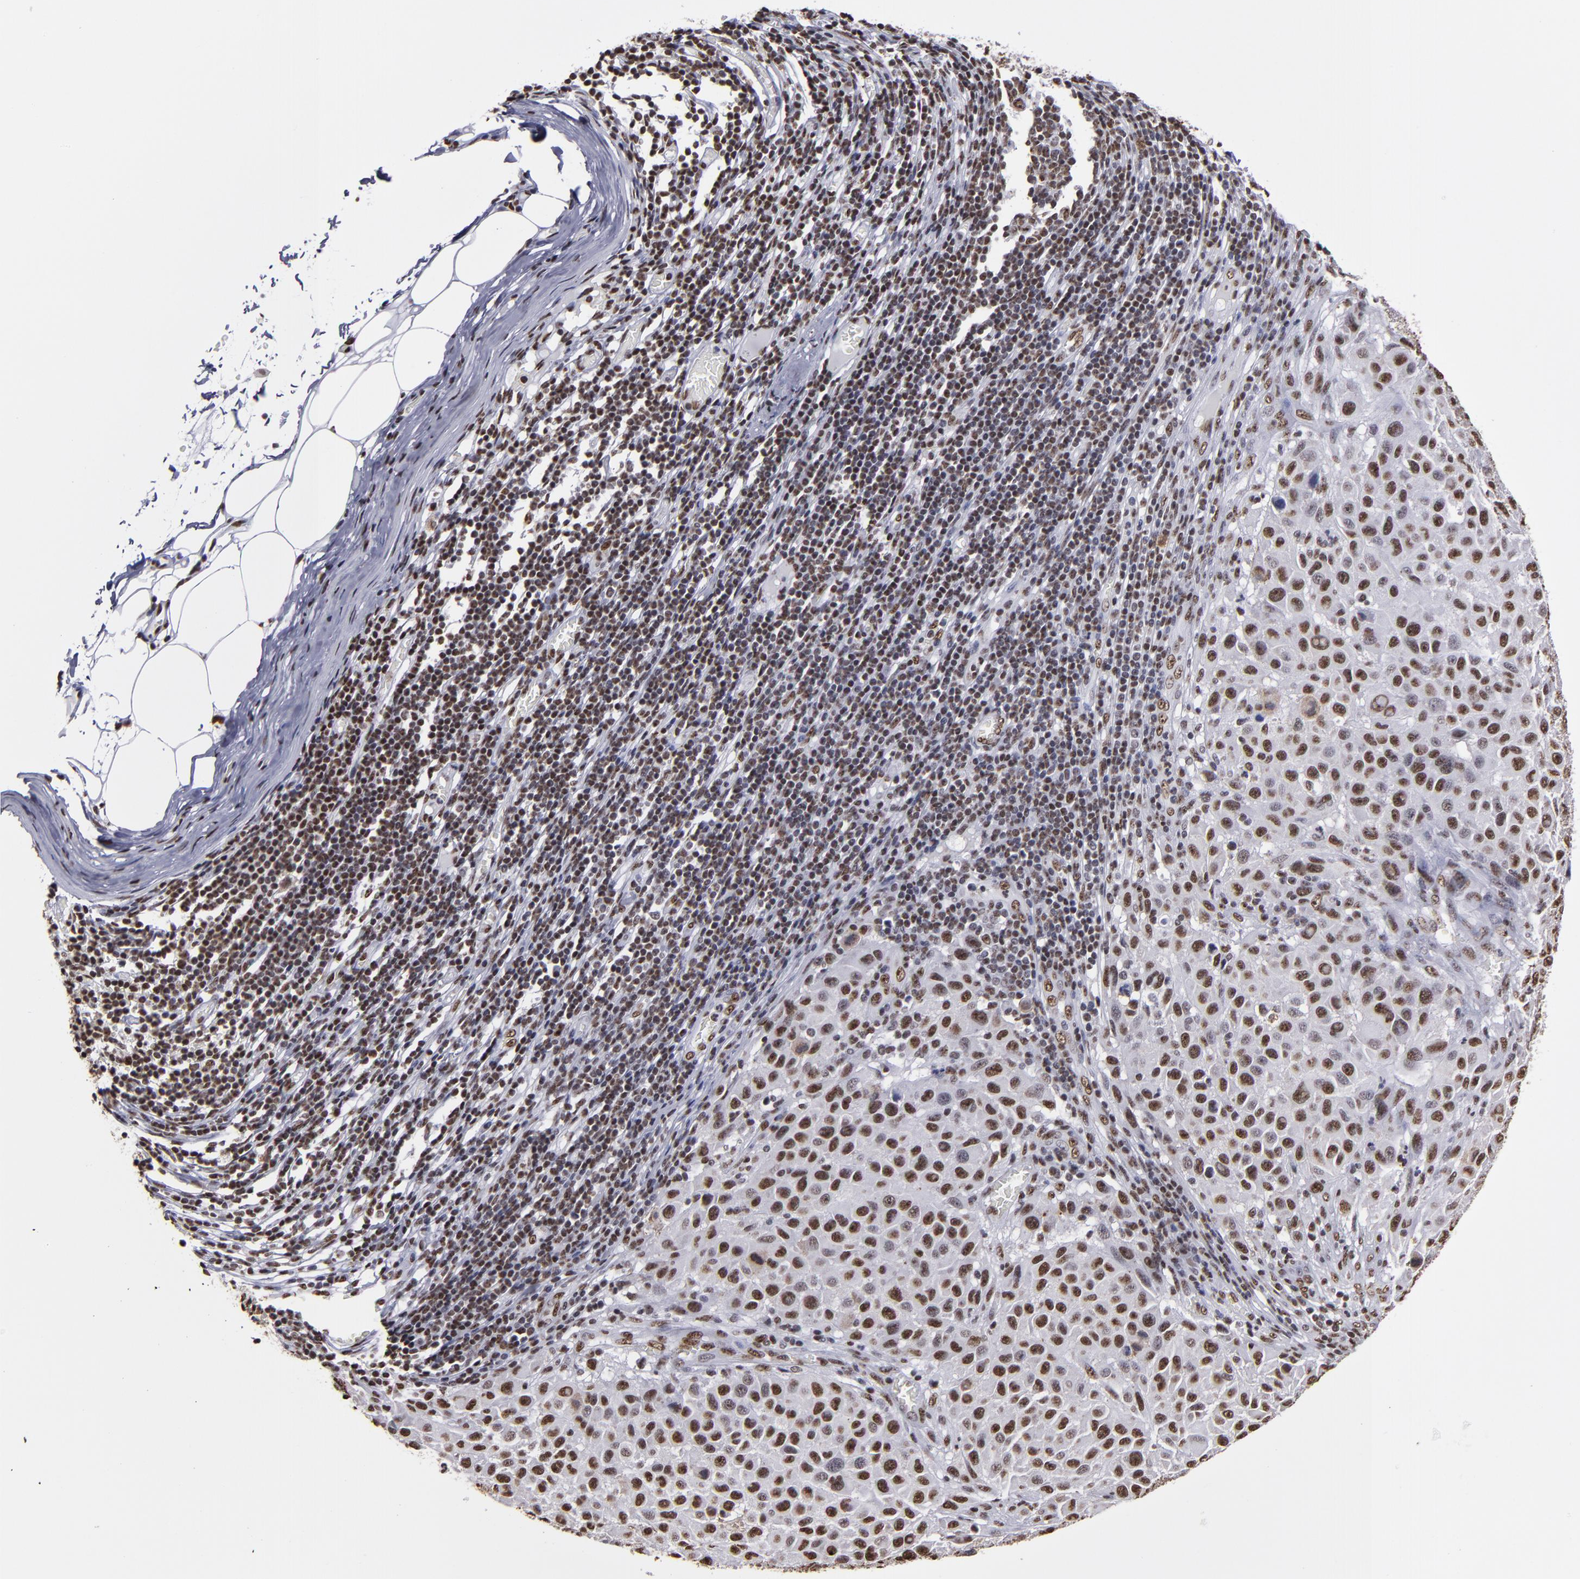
{"staining": {"intensity": "strong", "quantity": ">75%", "location": "nuclear"}, "tissue": "melanoma", "cell_type": "Tumor cells", "image_type": "cancer", "snomed": [{"axis": "morphology", "description": "Malignant melanoma, Metastatic site"}, {"axis": "topography", "description": "Lymph node"}], "caption": "Immunohistochemical staining of melanoma reveals high levels of strong nuclear protein staining in approximately >75% of tumor cells.", "gene": "HNRNPA2B1", "patient": {"sex": "male", "age": 61}}